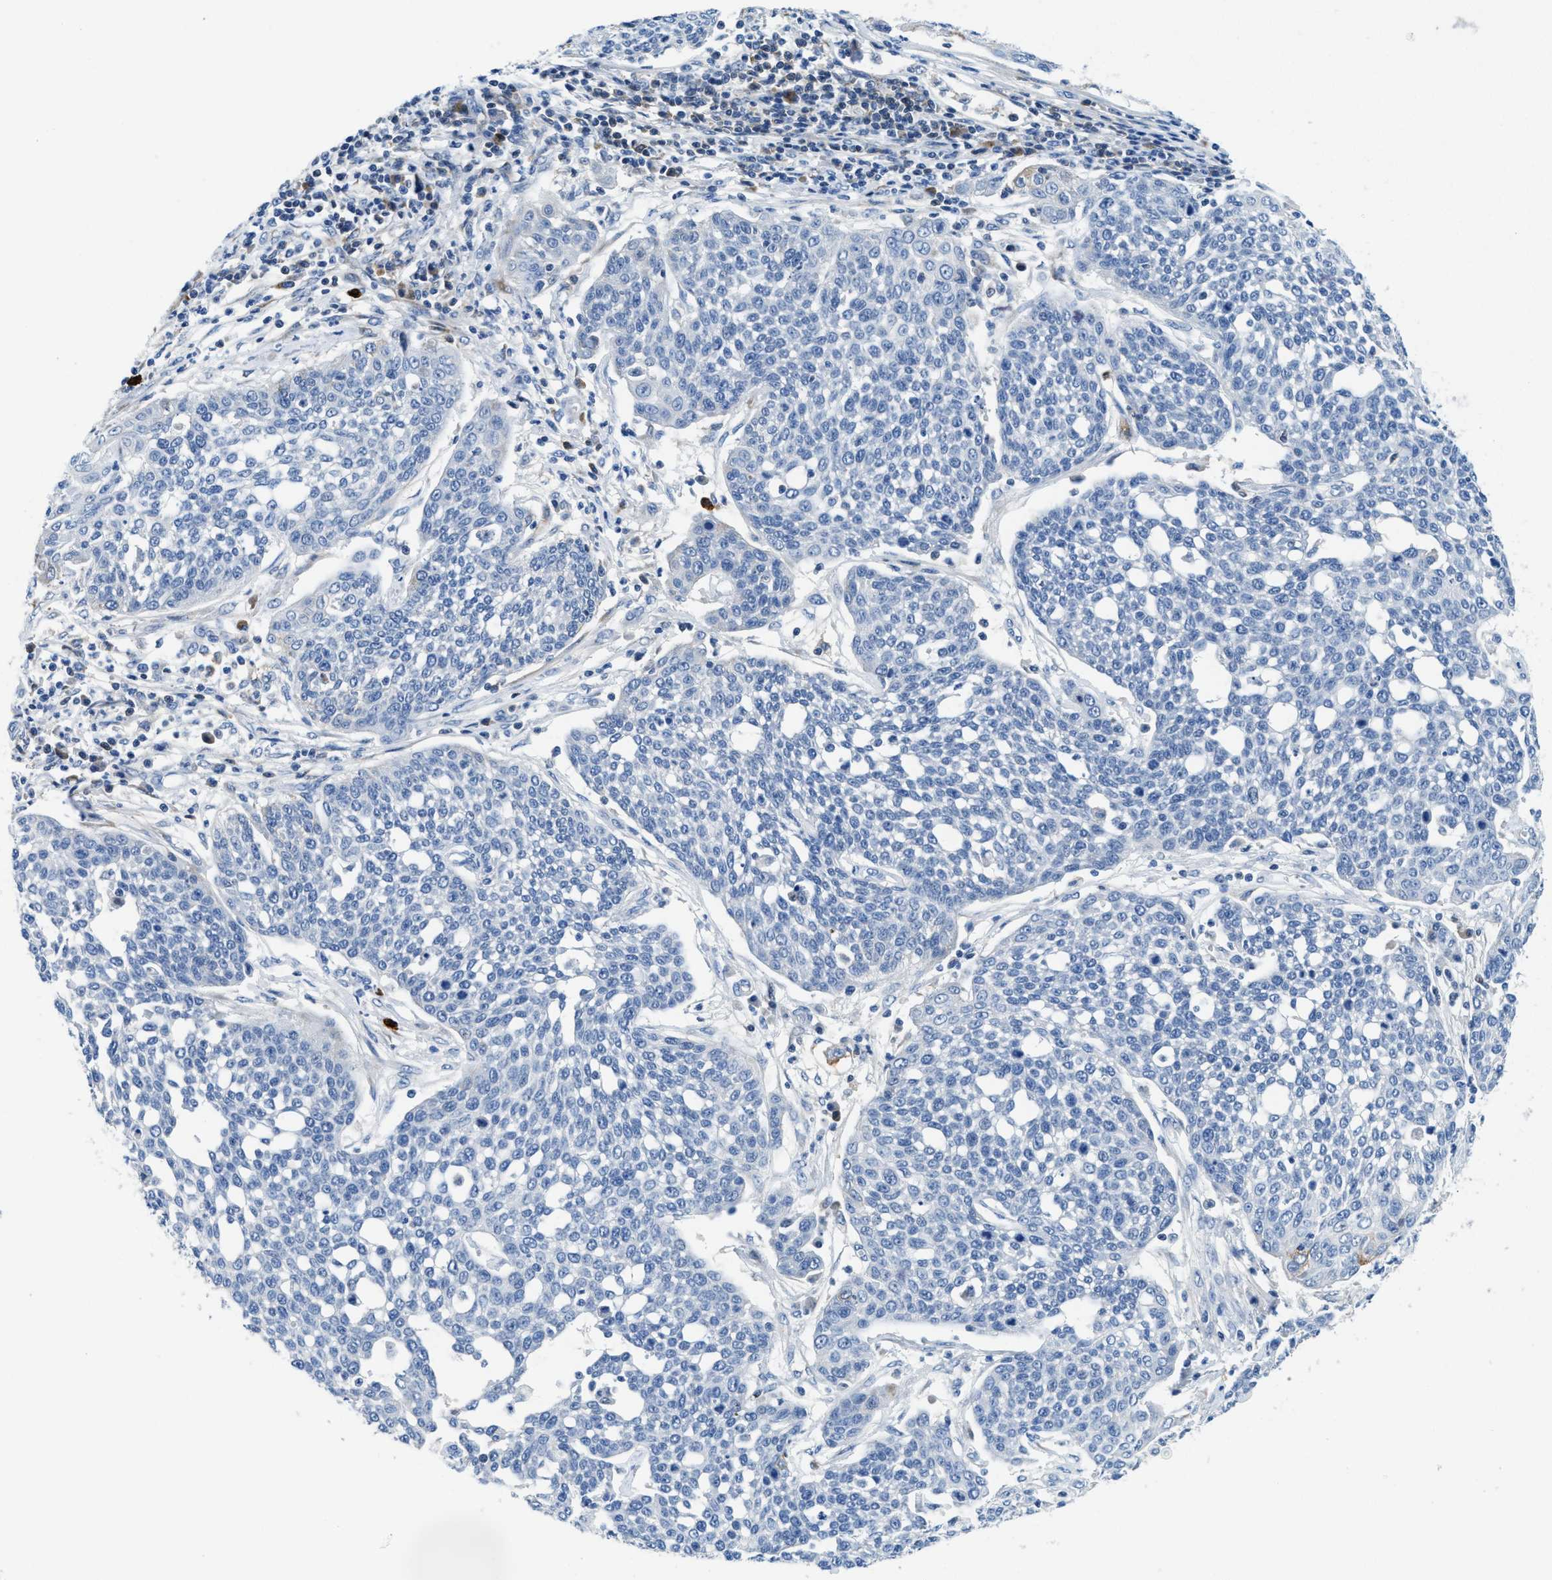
{"staining": {"intensity": "negative", "quantity": "none", "location": "none"}, "tissue": "cervical cancer", "cell_type": "Tumor cells", "image_type": "cancer", "snomed": [{"axis": "morphology", "description": "Squamous cell carcinoma, NOS"}, {"axis": "topography", "description": "Cervix"}], "caption": "This is an immunohistochemistry (IHC) micrograph of cervical squamous cell carcinoma. There is no expression in tumor cells.", "gene": "CFB", "patient": {"sex": "female", "age": 34}}